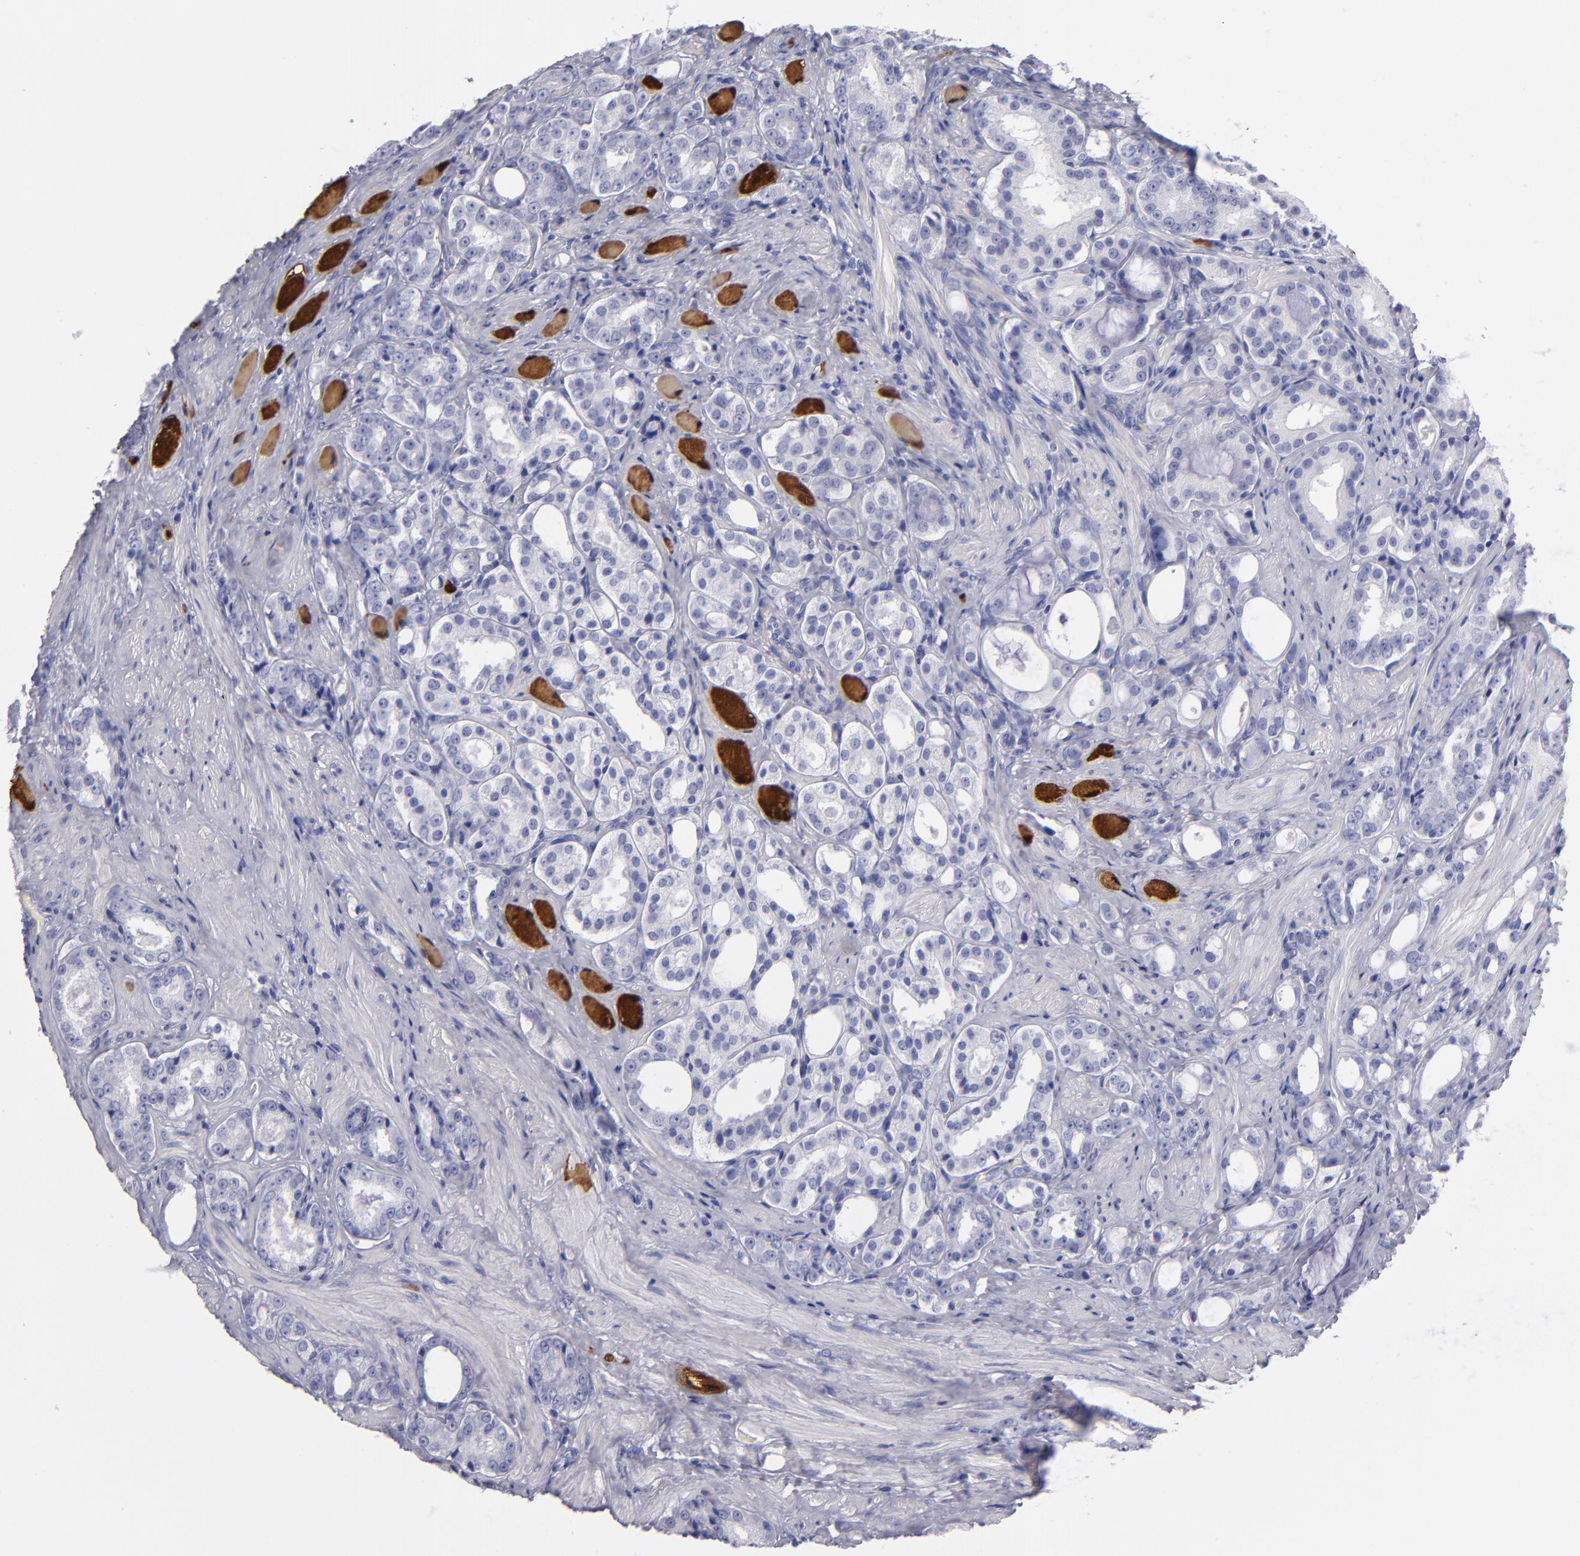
{"staining": {"intensity": "negative", "quantity": "none", "location": "none"}, "tissue": "prostate cancer", "cell_type": "Tumor cells", "image_type": "cancer", "snomed": [{"axis": "morphology", "description": "Adenocarcinoma, Medium grade"}, {"axis": "topography", "description": "Prostate"}], "caption": "This is an immunohistochemistry (IHC) image of prostate cancer. There is no staining in tumor cells.", "gene": "MB", "patient": {"sex": "male", "age": 60}}